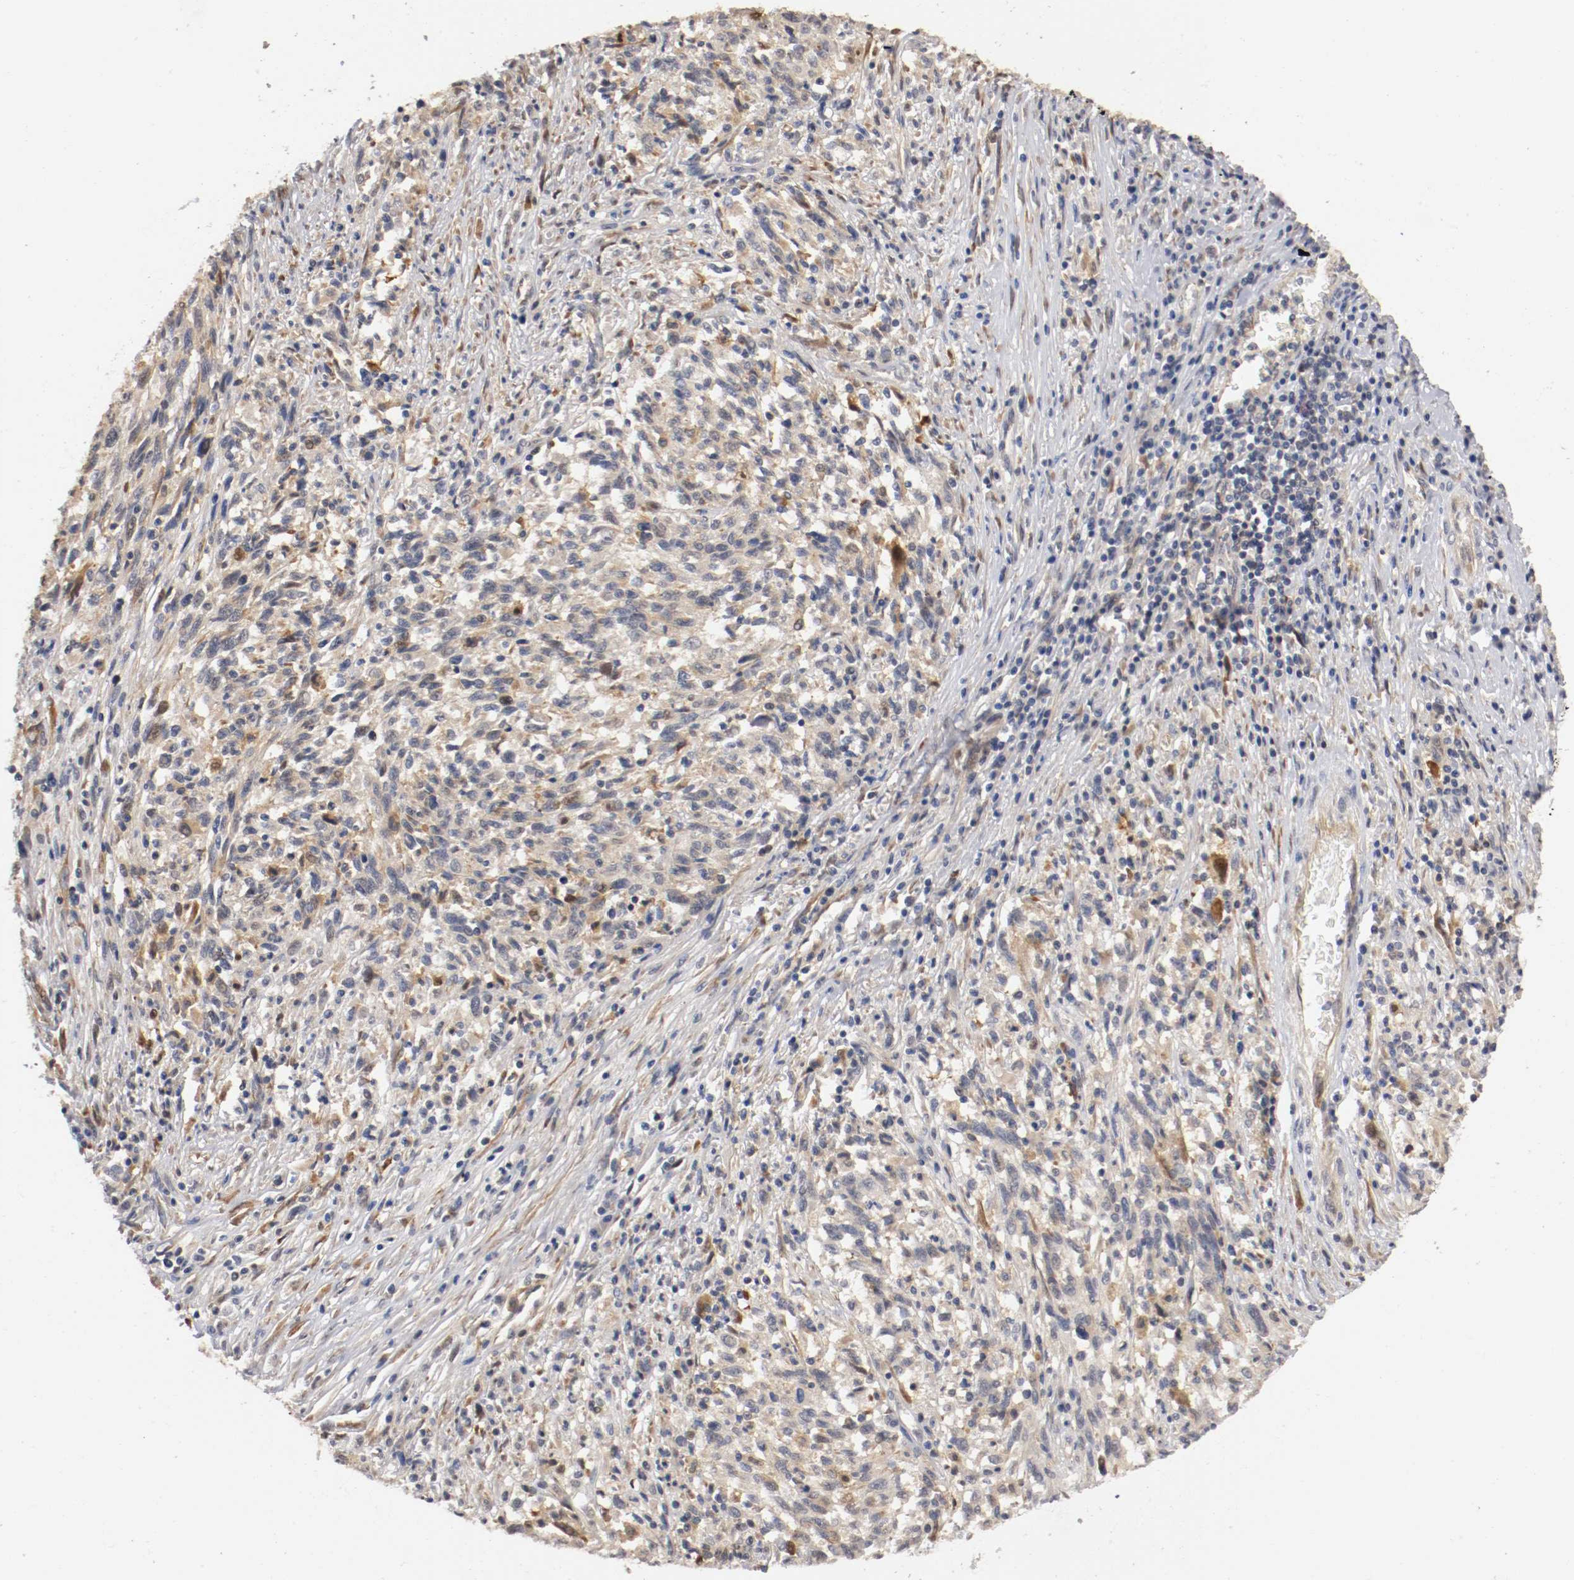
{"staining": {"intensity": "weak", "quantity": "<25%", "location": "cytoplasmic/membranous"}, "tissue": "melanoma", "cell_type": "Tumor cells", "image_type": "cancer", "snomed": [{"axis": "morphology", "description": "Malignant melanoma, Metastatic site"}, {"axis": "topography", "description": "Lymph node"}], "caption": "IHC image of neoplastic tissue: malignant melanoma (metastatic site) stained with DAB (3,3'-diaminobenzidine) reveals no significant protein positivity in tumor cells. (Stains: DAB (3,3'-diaminobenzidine) immunohistochemistry with hematoxylin counter stain, Microscopy: brightfield microscopy at high magnification).", "gene": "RBM23", "patient": {"sex": "male", "age": 61}}